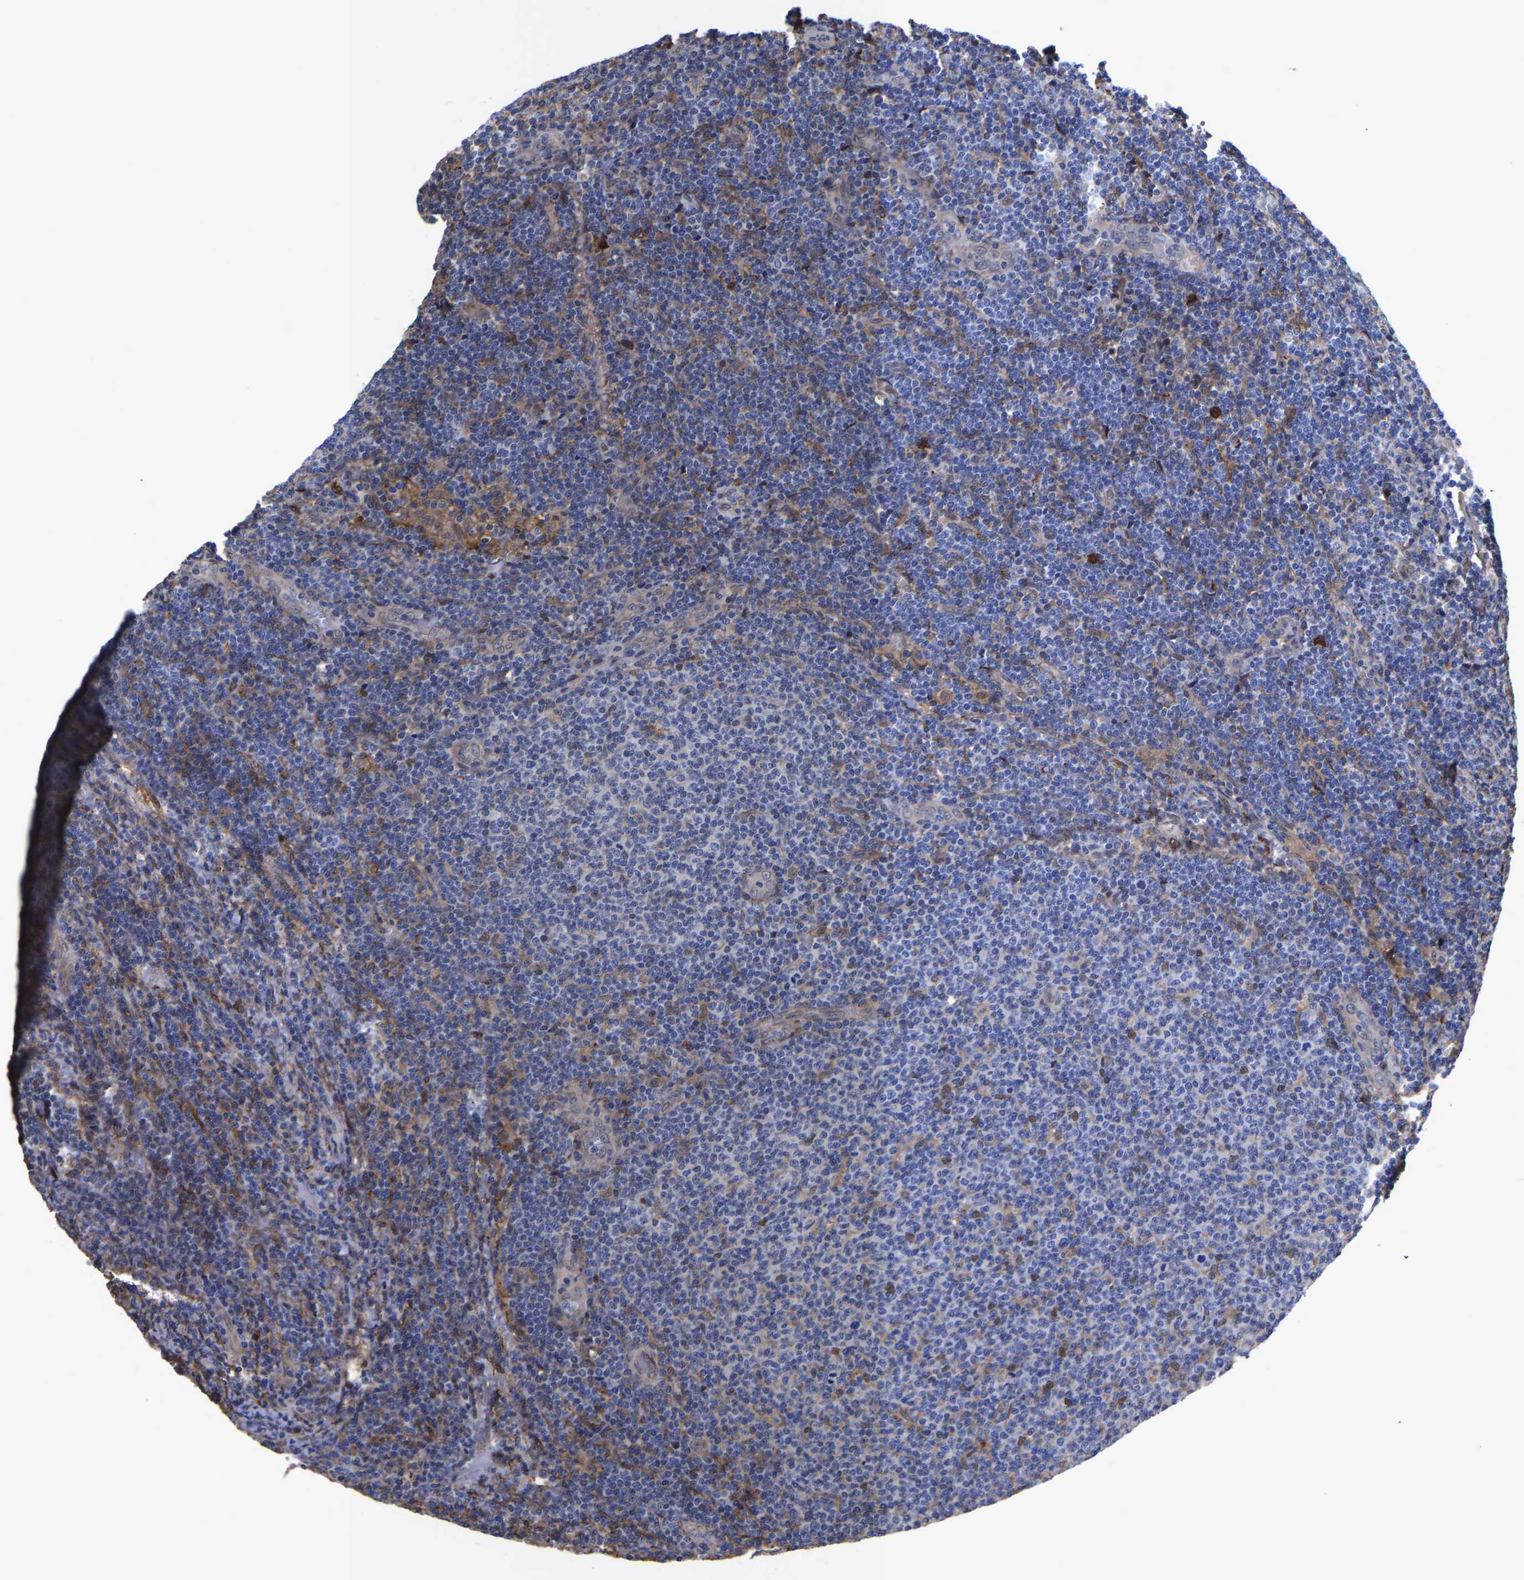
{"staining": {"intensity": "negative", "quantity": "none", "location": "none"}, "tissue": "lymphoma", "cell_type": "Tumor cells", "image_type": "cancer", "snomed": [{"axis": "morphology", "description": "Malignant lymphoma, non-Hodgkin's type, Low grade"}, {"axis": "topography", "description": "Lymph node"}], "caption": "This is an immunohistochemistry photomicrograph of human lymphoma. There is no positivity in tumor cells.", "gene": "LIF", "patient": {"sex": "male", "age": 66}}